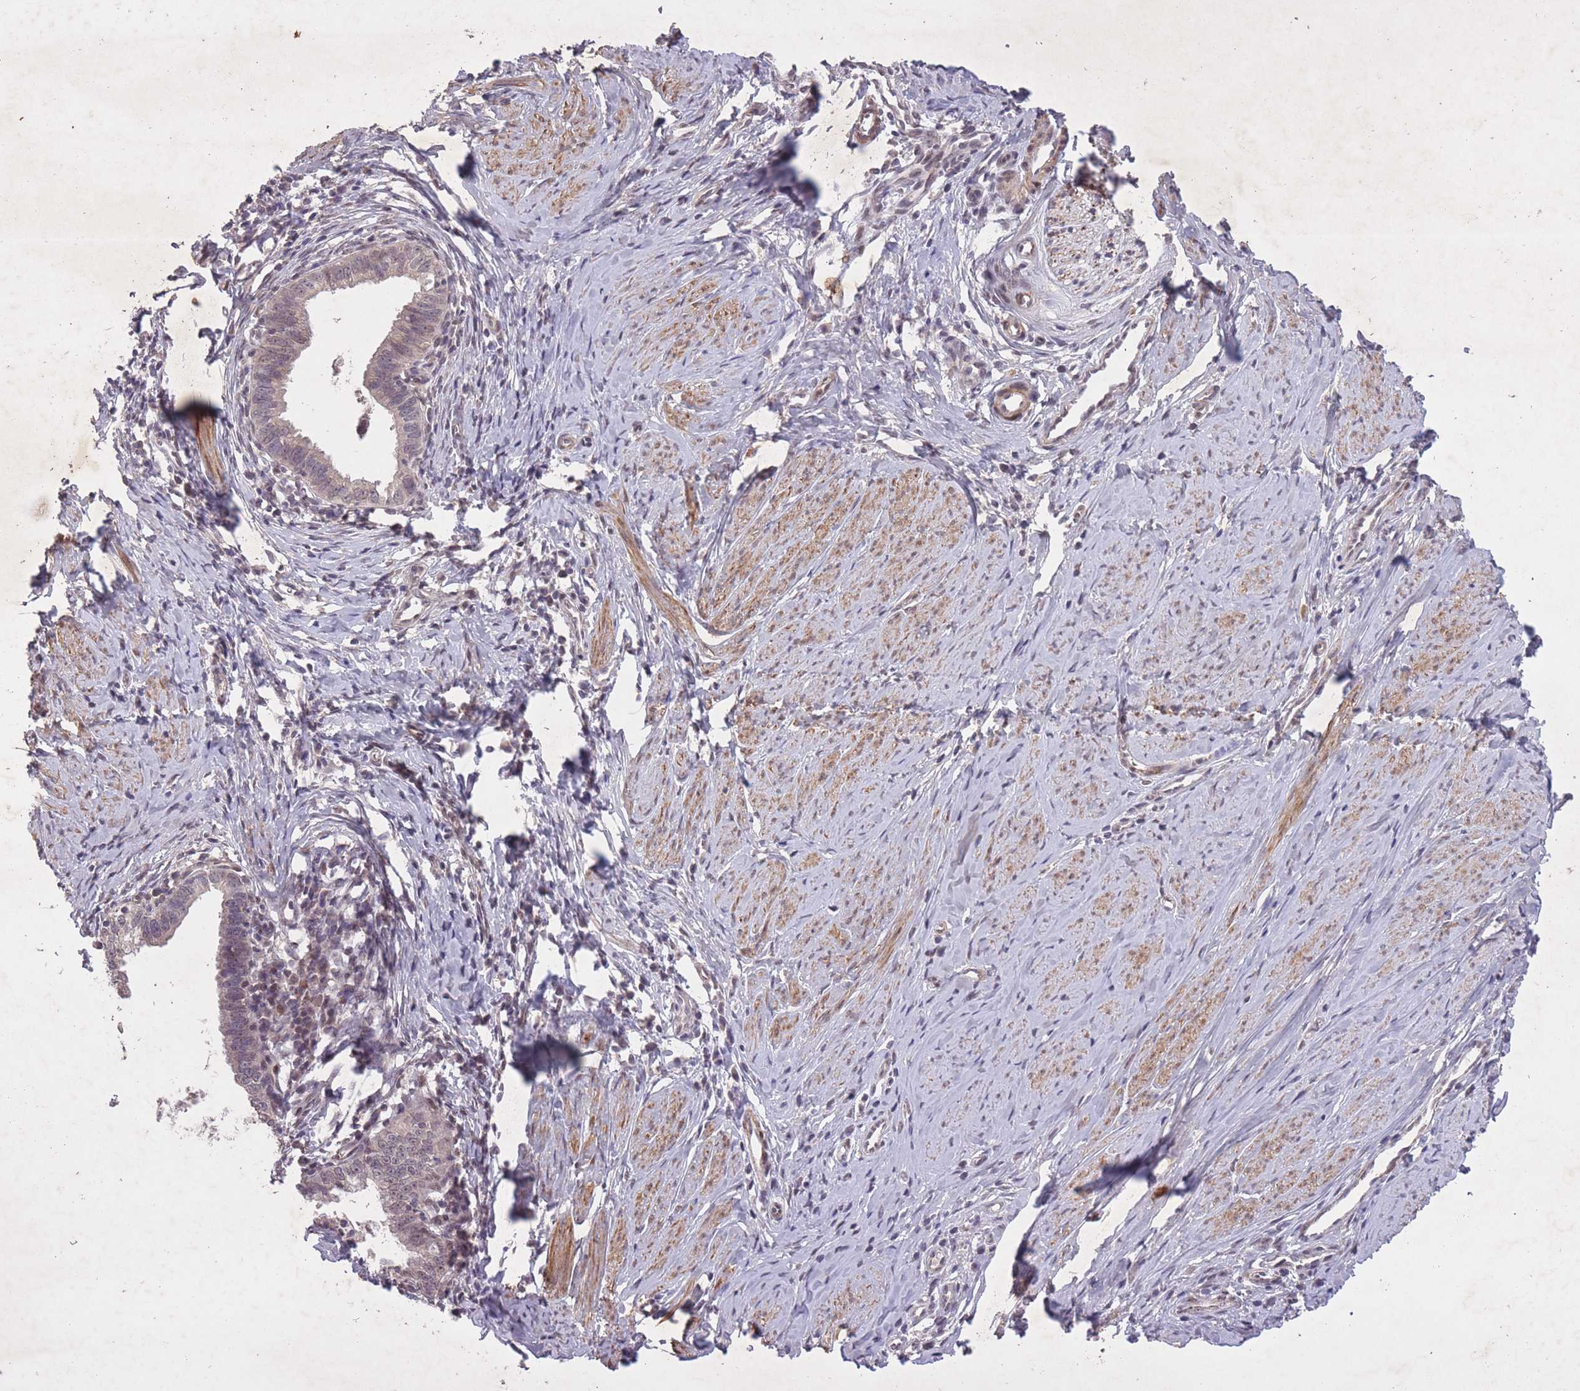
{"staining": {"intensity": "weak", "quantity": "25%-75%", "location": "nuclear"}, "tissue": "cervical cancer", "cell_type": "Tumor cells", "image_type": "cancer", "snomed": [{"axis": "morphology", "description": "Adenocarcinoma, NOS"}, {"axis": "topography", "description": "Cervix"}], "caption": "Cervical adenocarcinoma stained with a protein marker reveals weak staining in tumor cells.", "gene": "CBX6", "patient": {"sex": "female", "age": 36}}